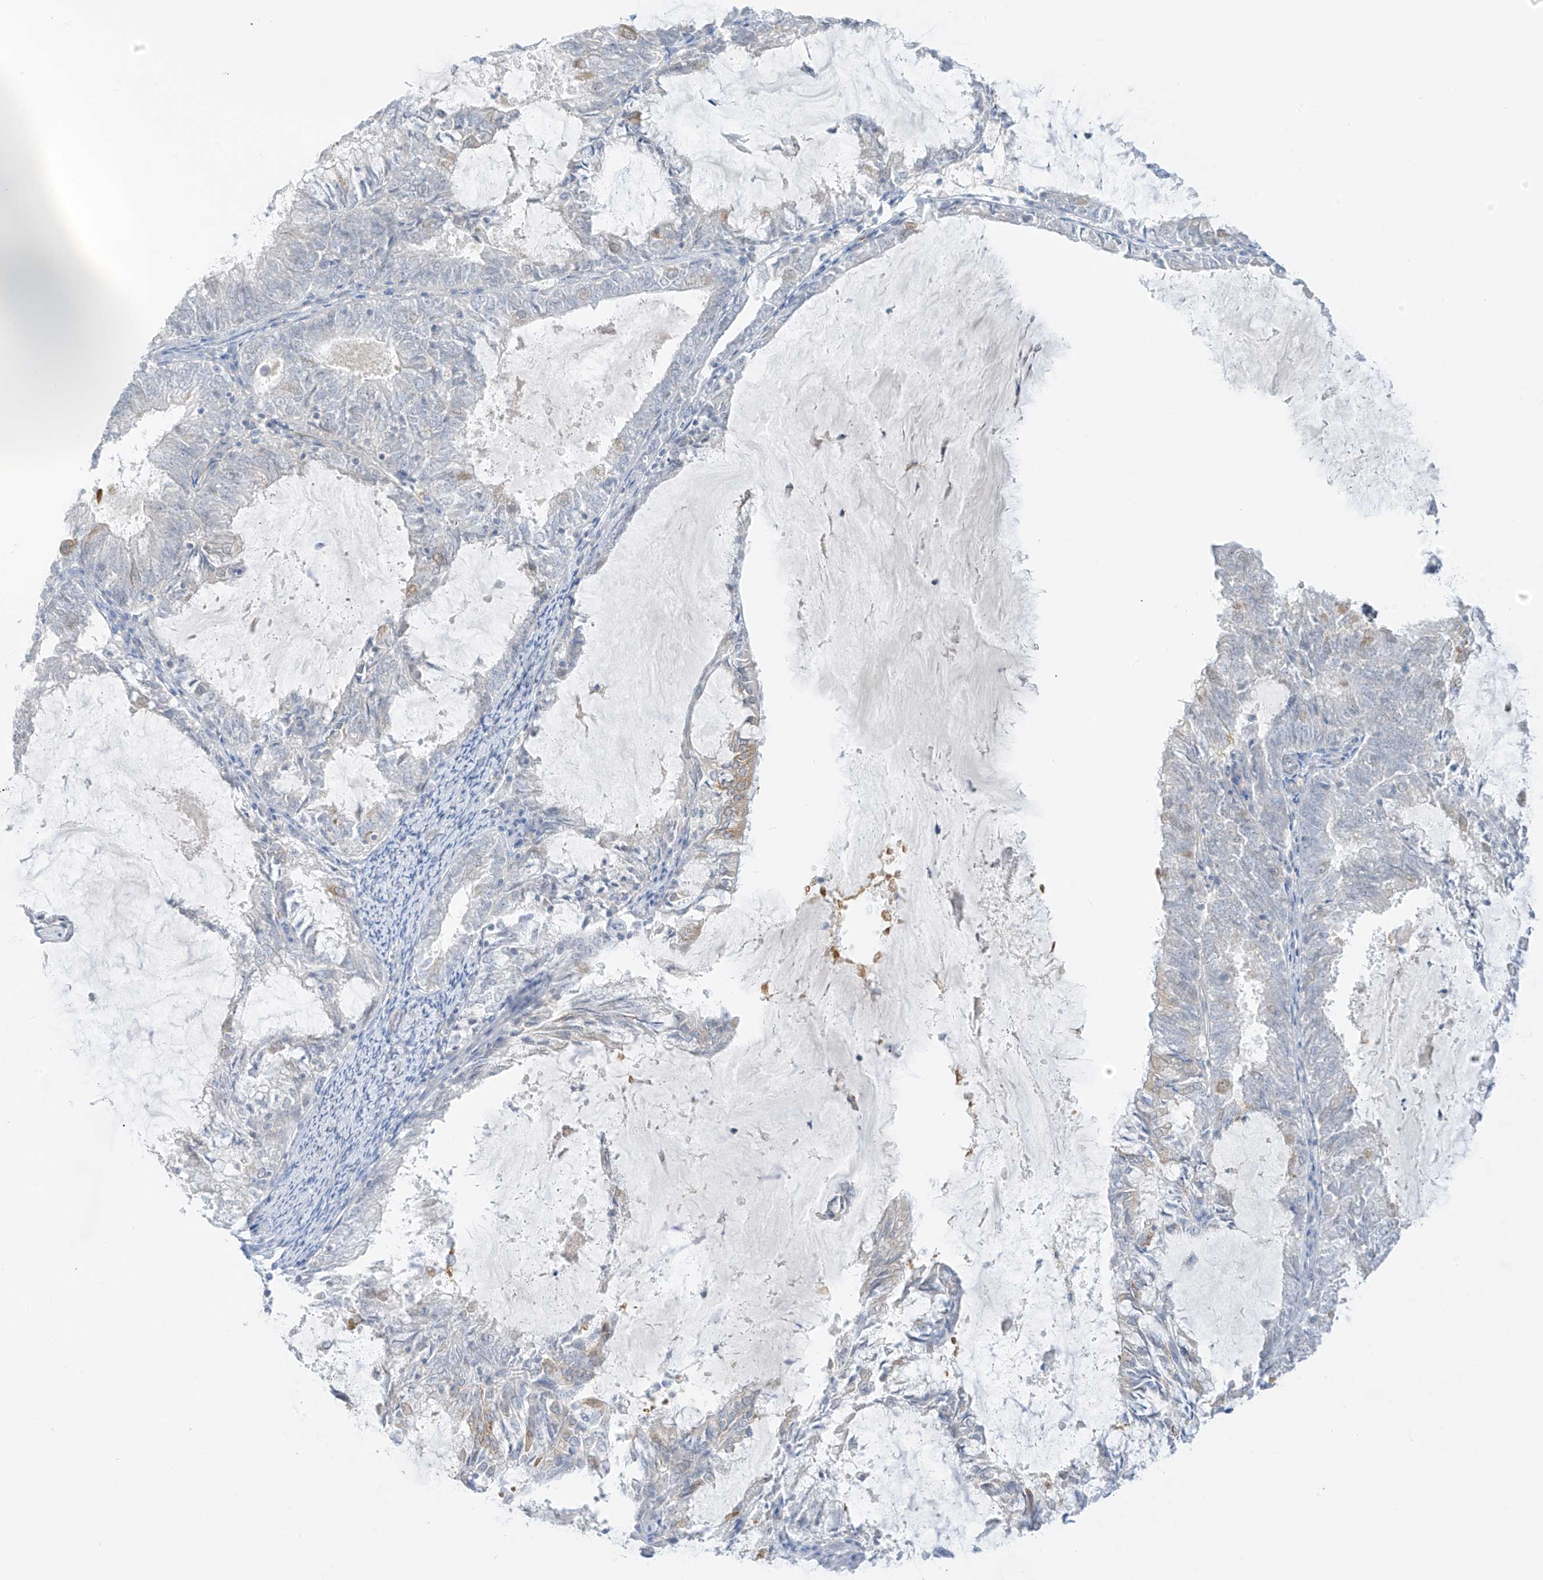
{"staining": {"intensity": "moderate", "quantity": "<25%", "location": "cytoplasmic/membranous"}, "tissue": "endometrial cancer", "cell_type": "Tumor cells", "image_type": "cancer", "snomed": [{"axis": "morphology", "description": "Adenocarcinoma, NOS"}, {"axis": "topography", "description": "Endometrium"}], "caption": "Endometrial cancer (adenocarcinoma) tissue reveals moderate cytoplasmic/membranous staining in about <25% of tumor cells, visualized by immunohistochemistry.", "gene": "HS6ST2", "patient": {"sex": "female", "age": 57}}